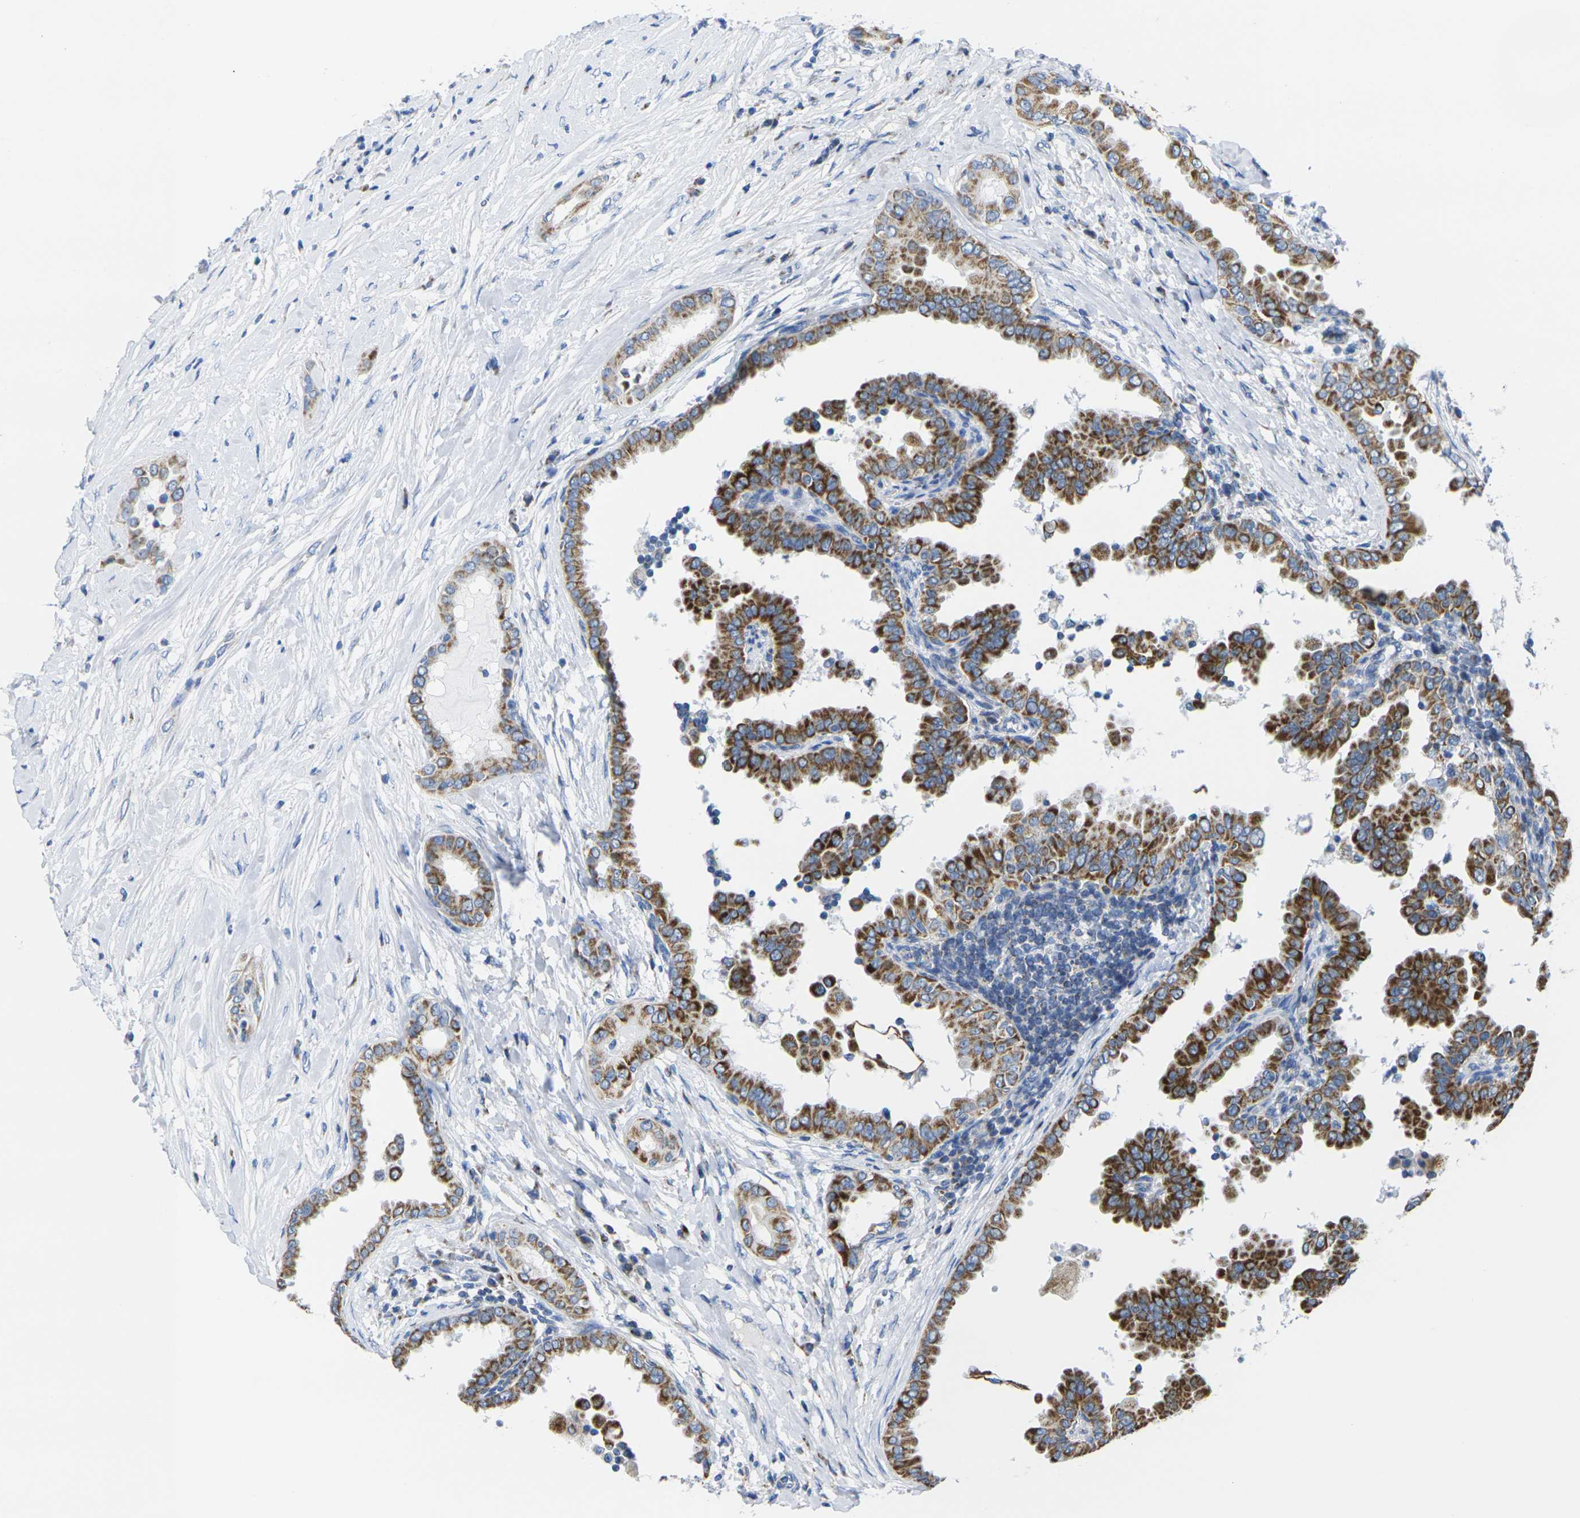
{"staining": {"intensity": "strong", "quantity": ">75%", "location": "cytoplasmic/membranous"}, "tissue": "thyroid cancer", "cell_type": "Tumor cells", "image_type": "cancer", "snomed": [{"axis": "morphology", "description": "Papillary adenocarcinoma, NOS"}, {"axis": "topography", "description": "Thyroid gland"}], "caption": "Papillary adenocarcinoma (thyroid) stained with DAB immunohistochemistry (IHC) exhibits high levels of strong cytoplasmic/membranous positivity in approximately >75% of tumor cells.", "gene": "TMEM204", "patient": {"sex": "male", "age": 33}}